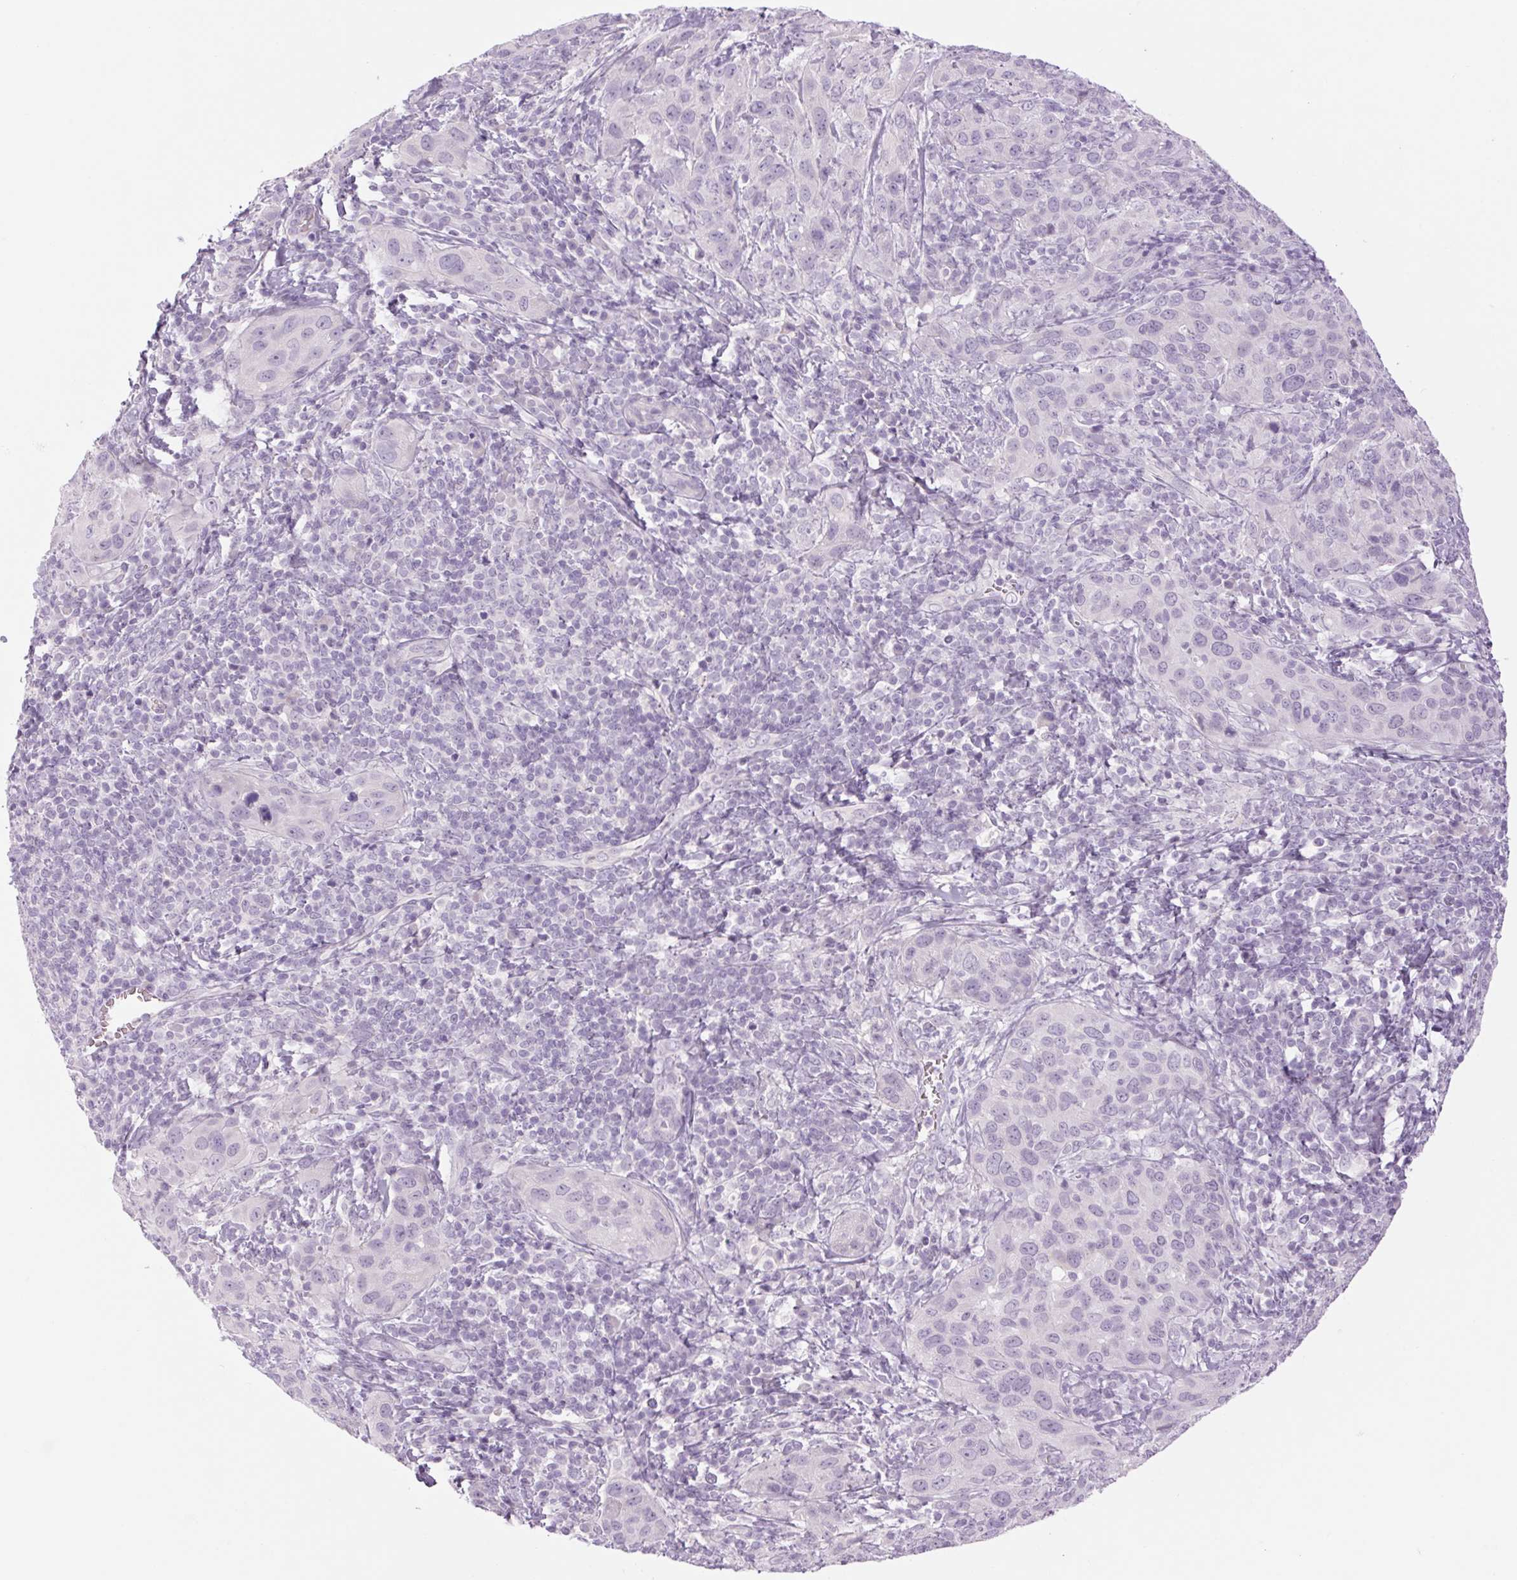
{"staining": {"intensity": "negative", "quantity": "none", "location": "none"}, "tissue": "cervical cancer", "cell_type": "Tumor cells", "image_type": "cancer", "snomed": [{"axis": "morphology", "description": "Normal tissue, NOS"}, {"axis": "morphology", "description": "Squamous cell carcinoma, NOS"}, {"axis": "topography", "description": "Cervix"}], "caption": "Immunohistochemistry (IHC) of human cervical cancer (squamous cell carcinoma) shows no positivity in tumor cells.", "gene": "RPTN", "patient": {"sex": "female", "age": 51}}